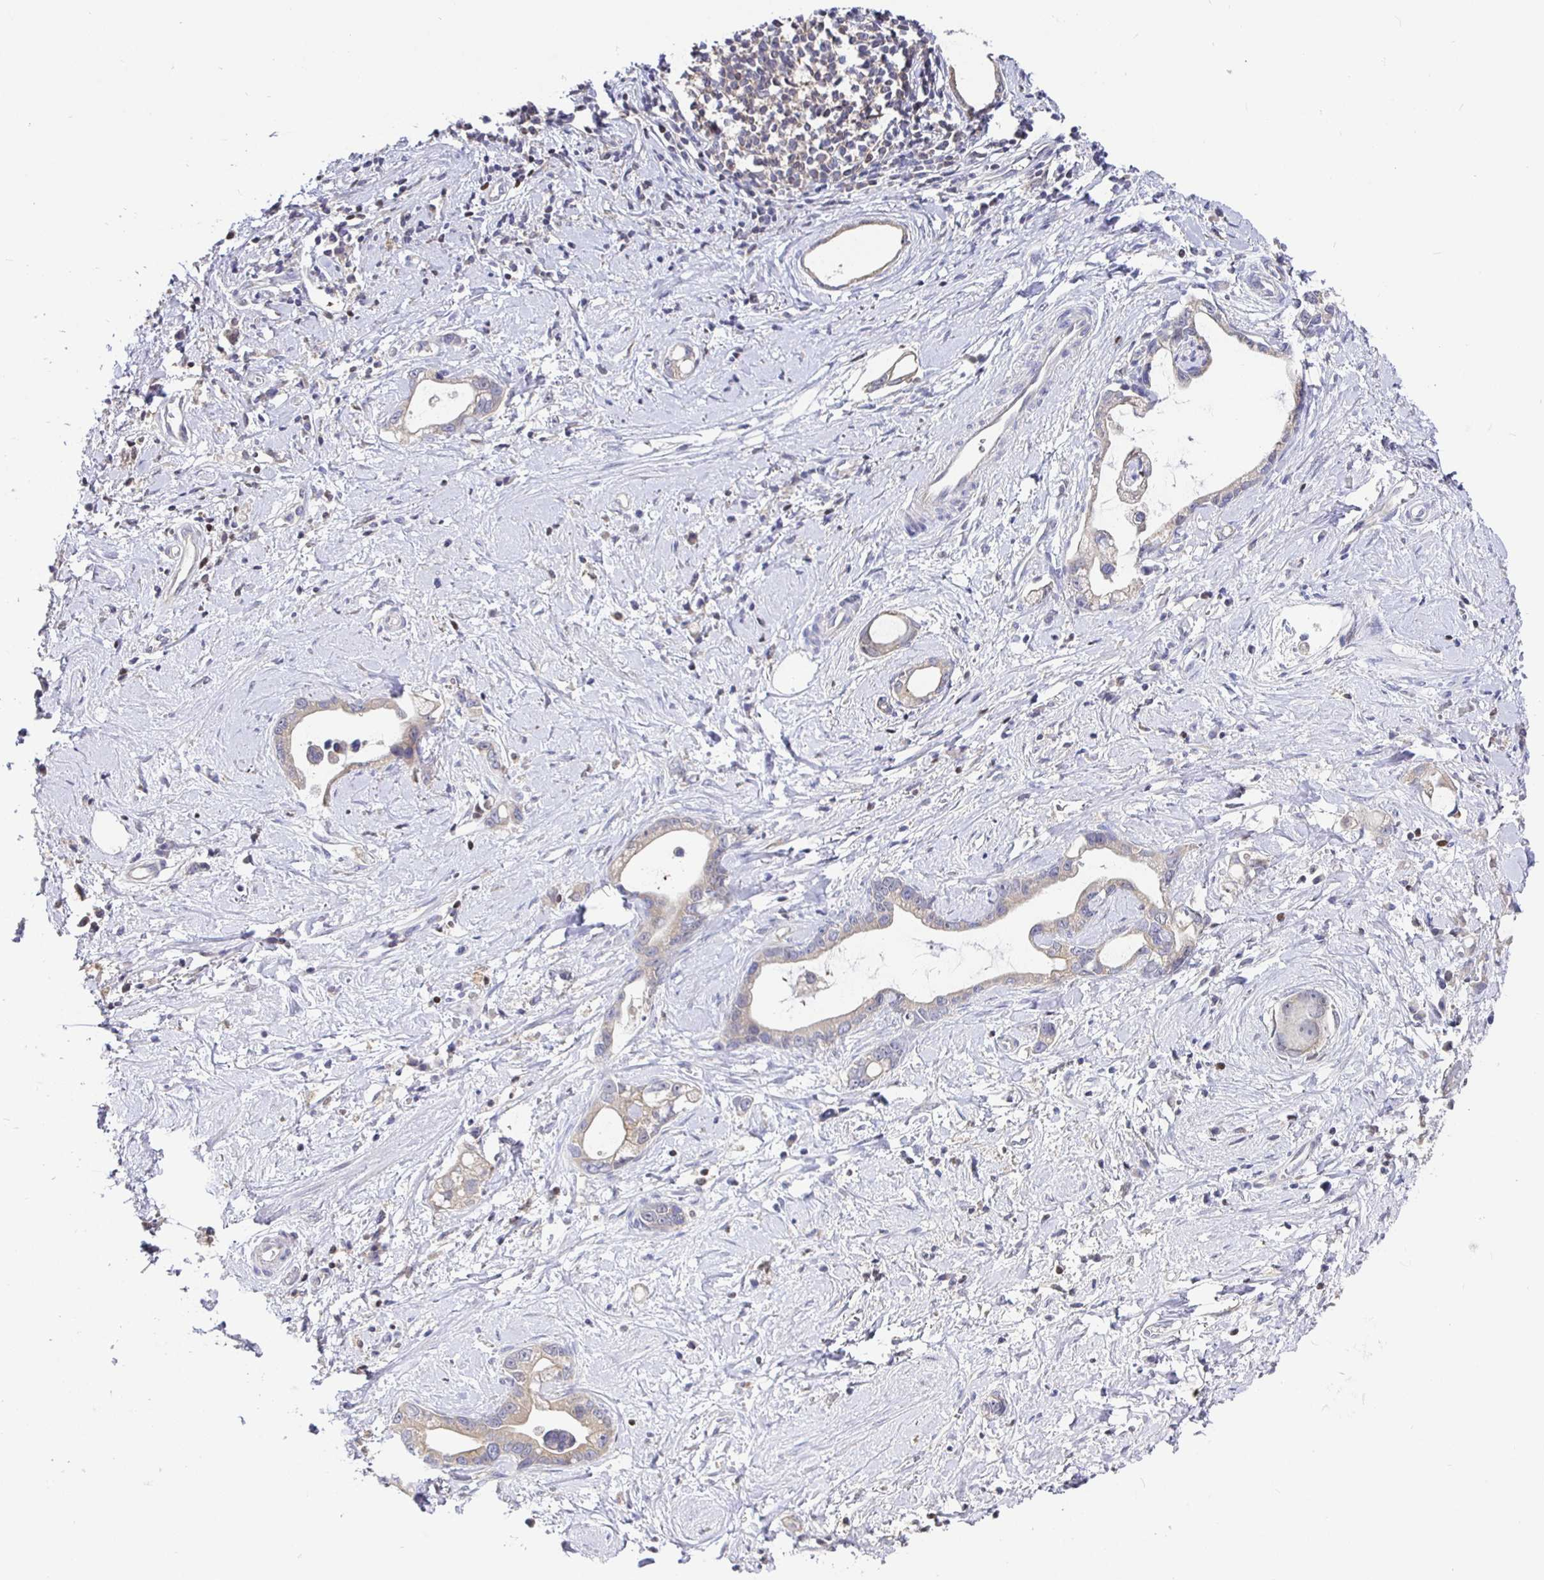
{"staining": {"intensity": "moderate", "quantity": ">75%", "location": "cytoplasmic/membranous"}, "tissue": "stomach cancer", "cell_type": "Tumor cells", "image_type": "cancer", "snomed": [{"axis": "morphology", "description": "Adenocarcinoma, NOS"}, {"axis": "topography", "description": "Stomach"}], "caption": "A photomicrograph of human stomach cancer (adenocarcinoma) stained for a protein exhibits moderate cytoplasmic/membranous brown staining in tumor cells. The staining was performed using DAB (3,3'-diaminobenzidine), with brown indicating positive protein expression. Nuclei are stained blue with hematoxylin.", "gene": "SATB1", "patient": {"sex": "male", "age": 55}}